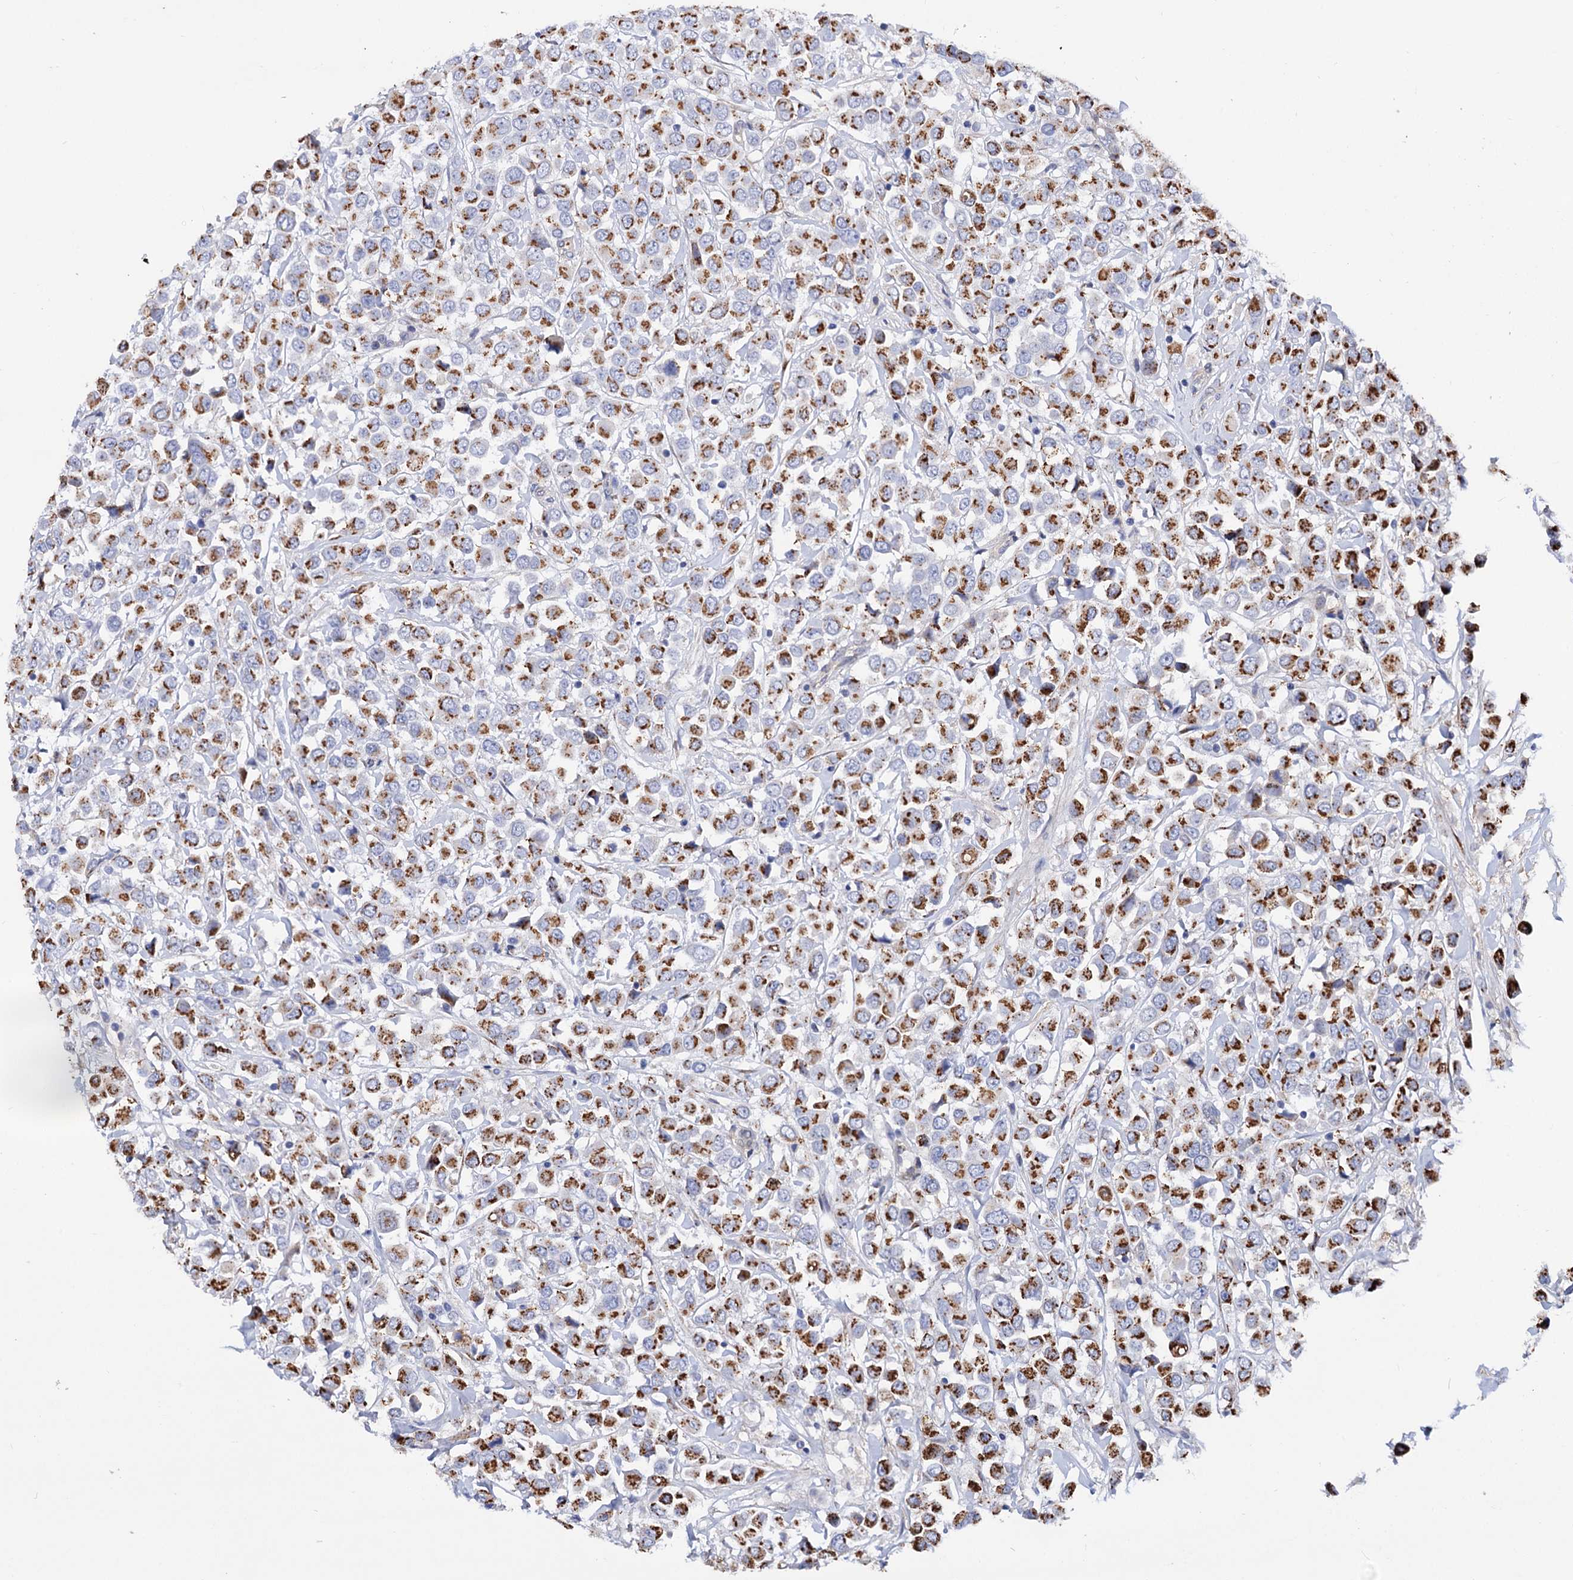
{"staining": {"intensity": "strong", "quantity": ">75%", "location": "cytoplasmic/membranous"}, "tissue": "breast cancer", "cell_type": "Tumor cells", "image_type": "cancer", "snomed": [{"axis": "morphology", "description": "Duct carcinoma"}, {"axis": "topography", "description": "Breast"}], "caption": "Immunohistochemical staining of breast intraductal carcinoma displays high levels of strong cytoplasmic/membranous positivity in about >75% of tumor cells. (brown staining indicates protein expression, while blue staining denotes nuclei).", "gene": "C11orf96", "patient": {"sex": "female", "age": 61}}